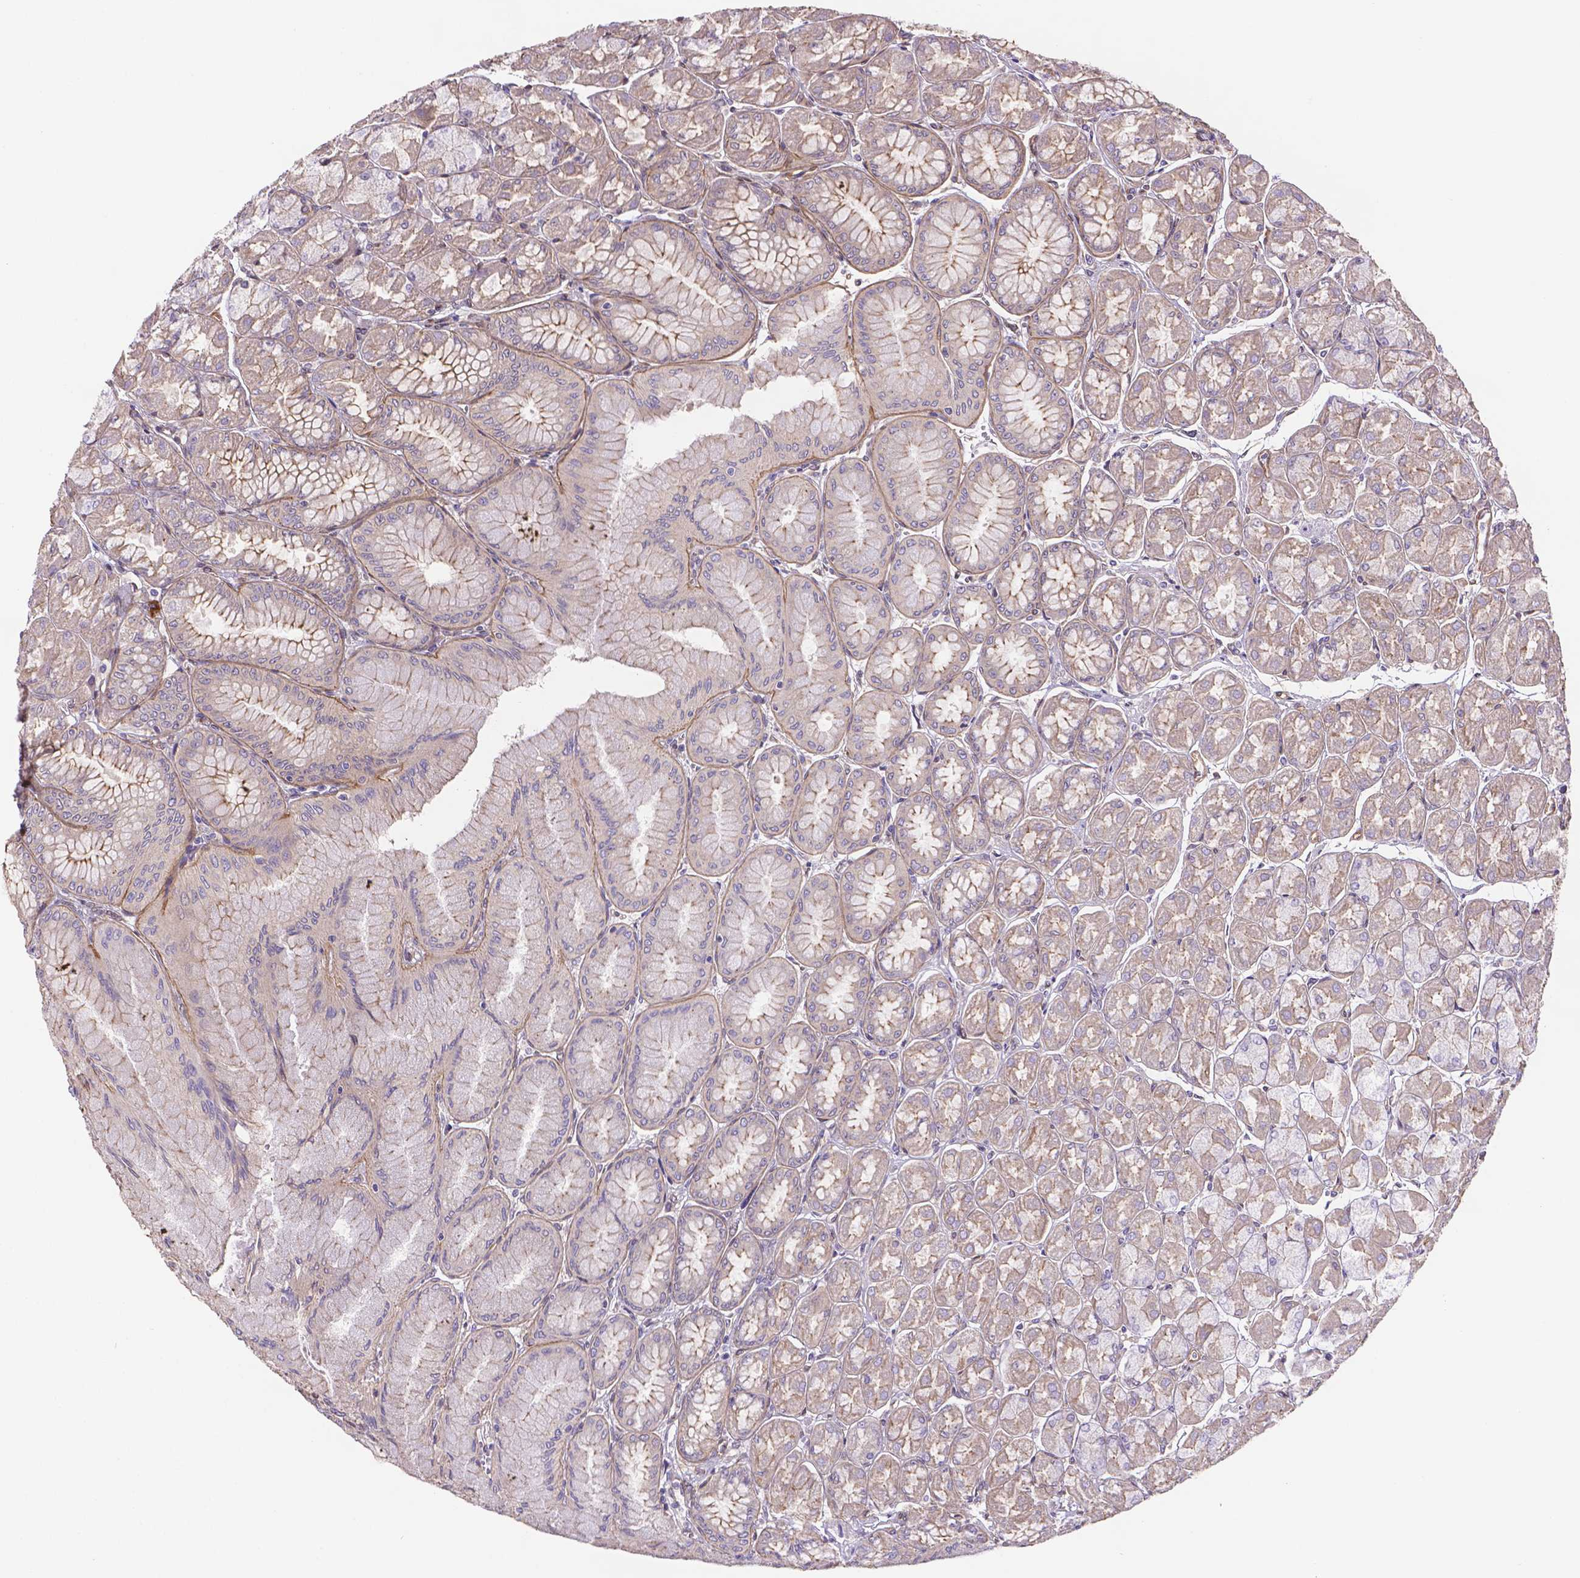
{"staining": {"intensity": "weak", "quantity": "25%-75%", "location": "cytoplasmic/membranous"}, "tissue": "stomach", "cell_type": "Glandular cells", "image_type": "normal", "snomed": [{"axis": "morphology", "description": "Normal tissue, NOS"}, {"axis": "topography", "description": "Stomach, upper"}], "caption": "A histopathology image of human stomach stained for a protein exhibits weak cytoplasmic/membranous brown staining in glandular cells. Nuclei are stained in blue.", "gene": "YAP1", "patient": {"sex": "male", "age": 60}}